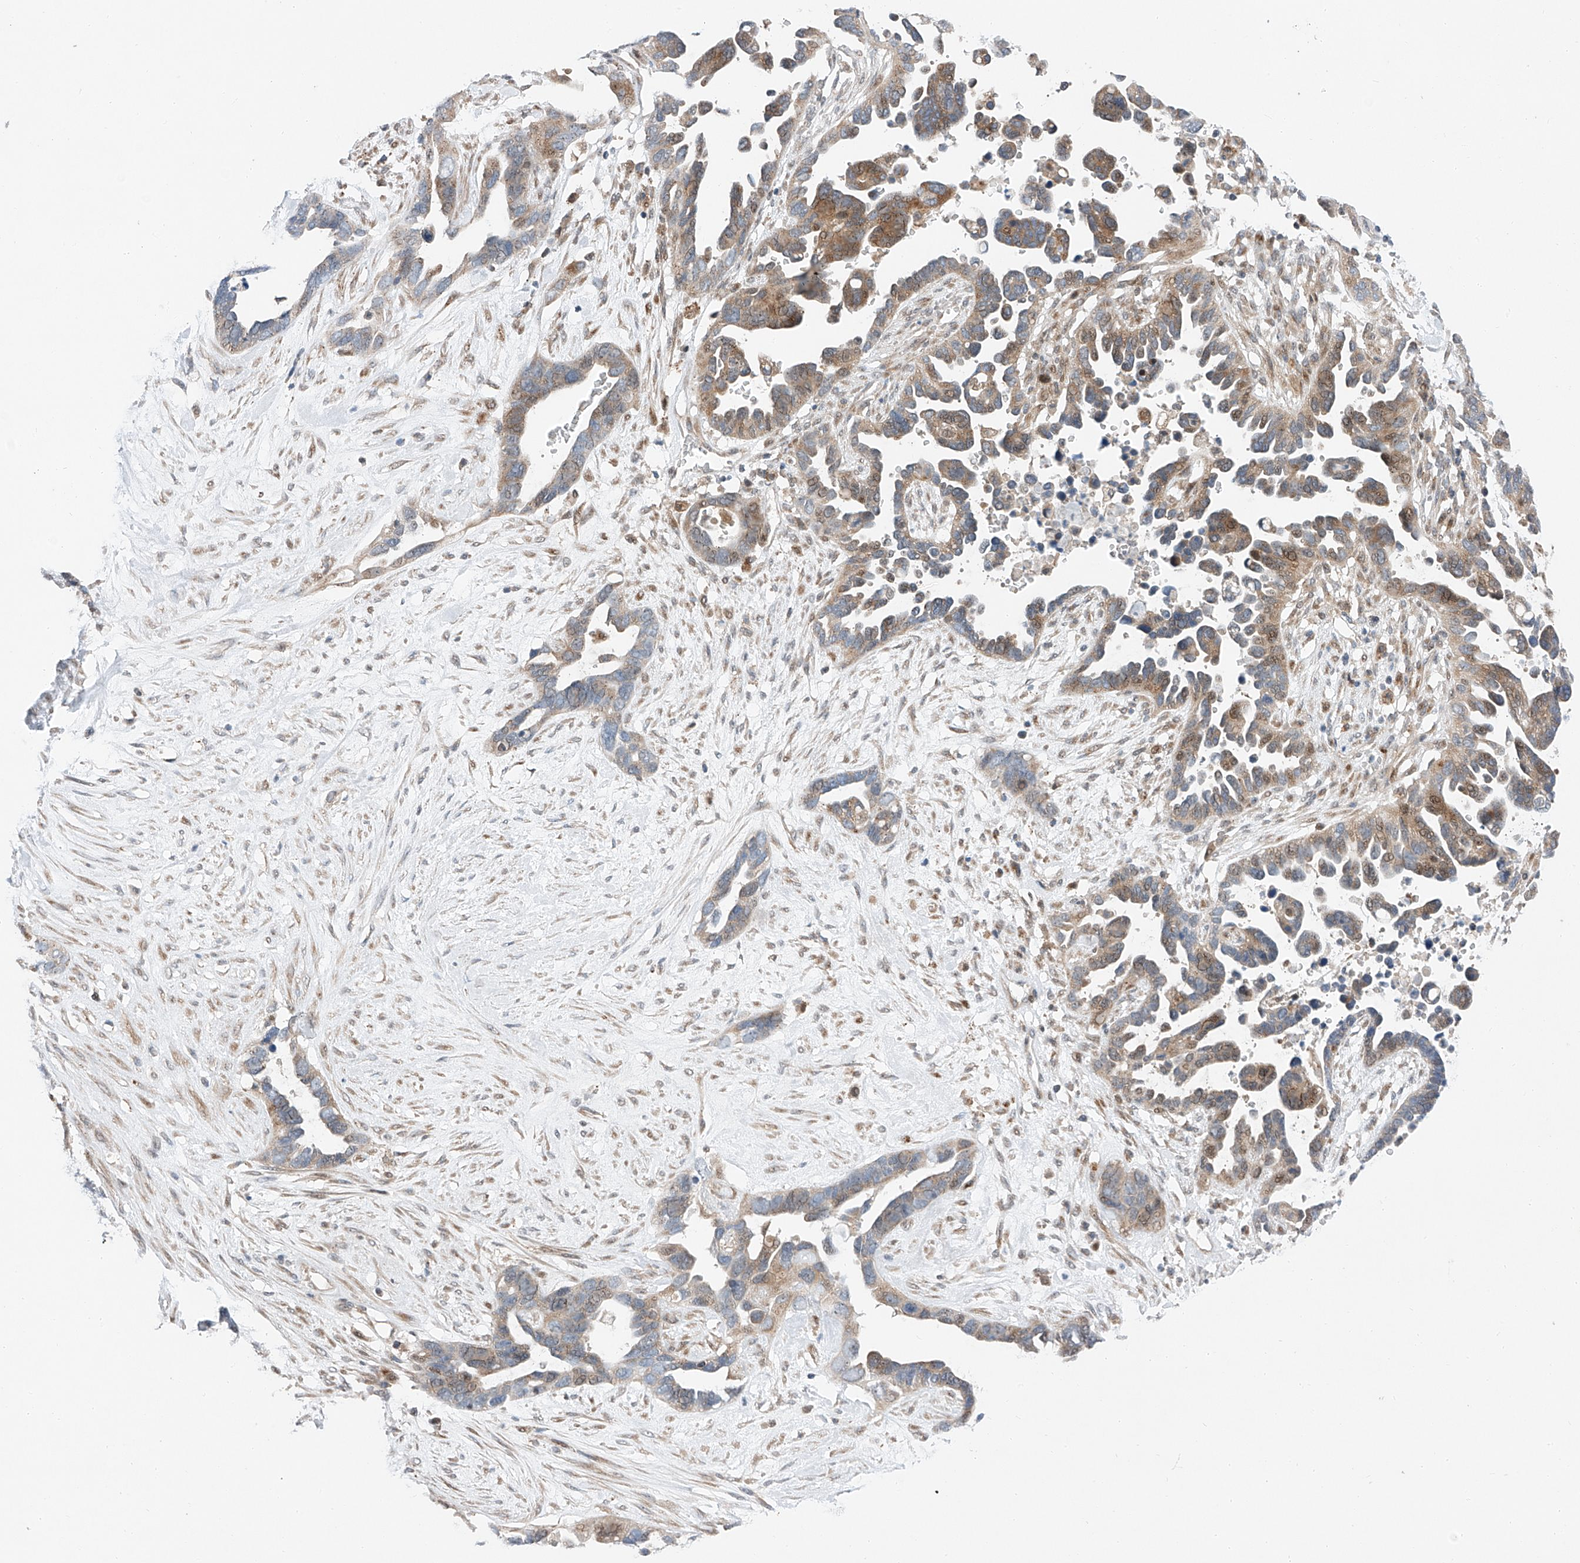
{"staining": {"intensity": "moderate", "quantity": "25%-75%", "location": "cytoplasmic/membranous"}, "tissue": "ovarian cancer", "cell_type": "Tumor cells", "image_type": "cancer", "snomed": [{"axis": "morphology", "description": "Cystadenocarcinoma, serous, NOS"}, {"axis": "topography", "description": "Ovary"}], "caption": "Immunohistochemical staining of human serous cystadenocarcinoma (ovarian) exhibits medium levels of moderate cytoplasmic/membranous positivity in about 25%-75% of tumor cells.", "gene": "CLDND1", "patient": {"sex": "female", "age": 54}}